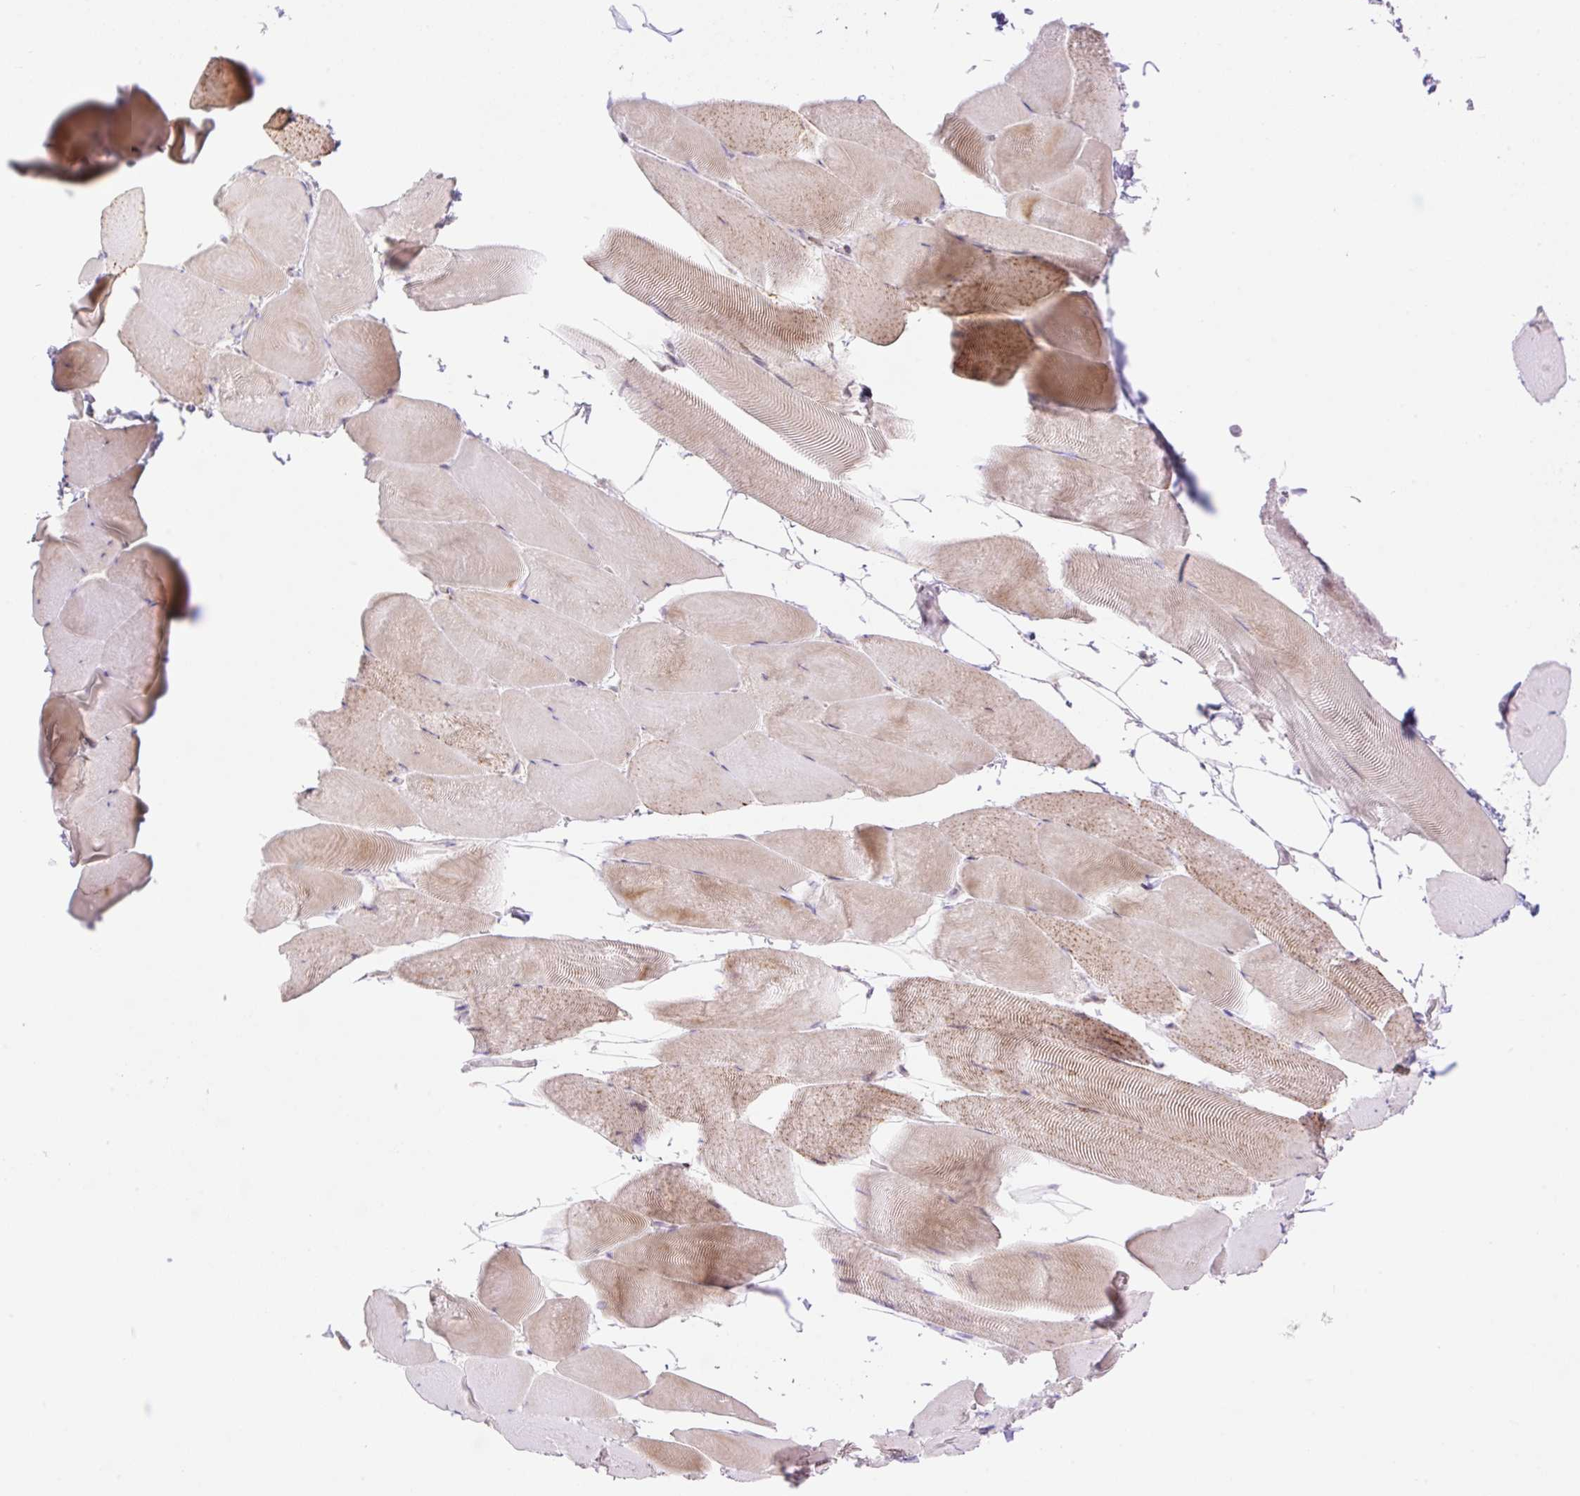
{"staining": {"intensity": "weak", "quantity": "25%-75%", "location": "cytoplasmic/membranous"}, "tissue": "skeletal muscle", "cell_type": "Myocytes", "image_type": "normal", "snomed": [{"axis": "morphology", "description": "Normal tissue, NOS"}, {"axis": "topography", "description": "Skeletal muscle"}], "caption": "Protein expression by IHC demonstrates weak cytoplasmic/membranous expression in approximately 25%-75% of myocytes in benign skeletal muscle.", "gene": "ENSG00000264668", "patient": {"sex": "female", "age": 64}}